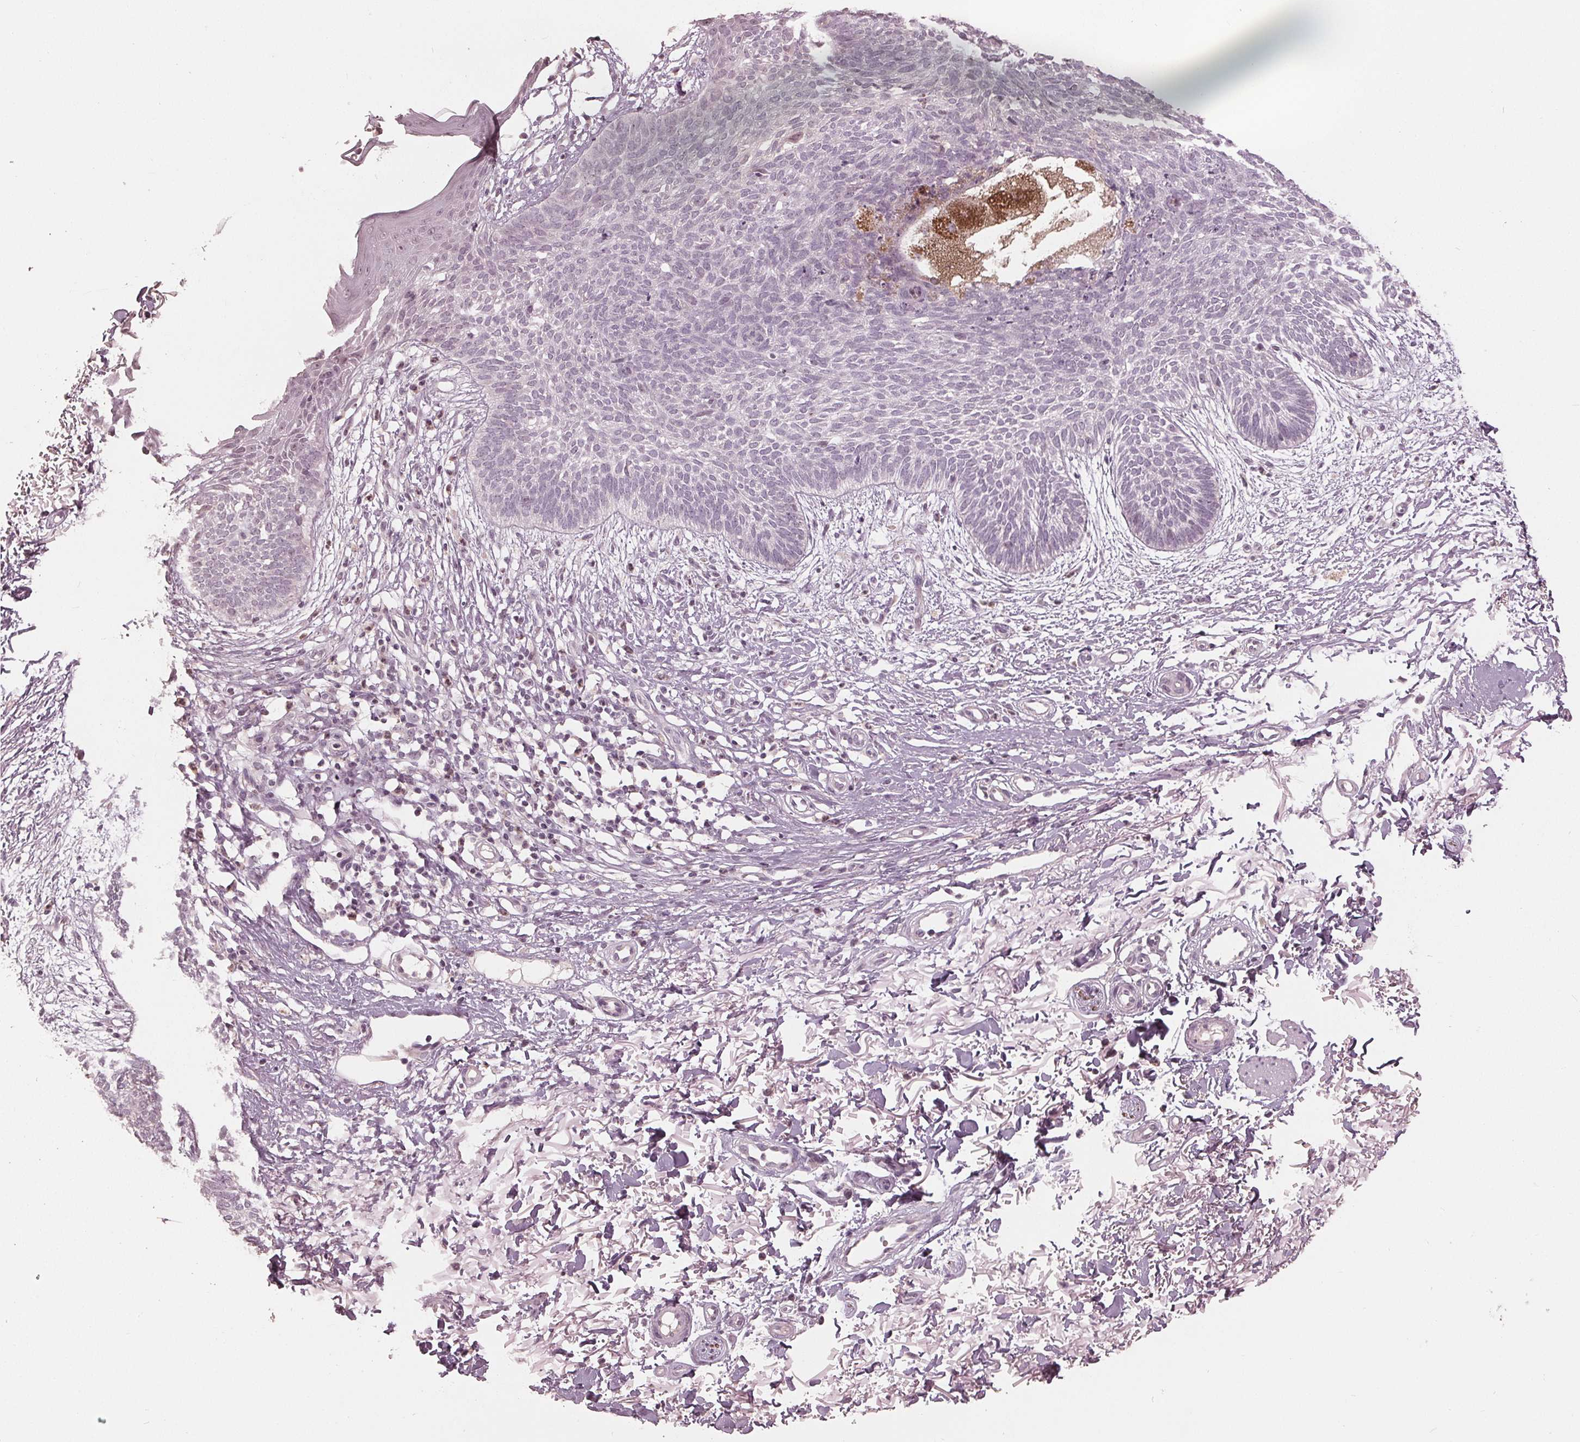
{"staining": {"intensity": "negative", "quantity": "none", "location": "none"}, "tissue": "skin cancer", "cell_type": "Tumor cells", "image_type": "cancer", "snomed": [{"axis": "morphology", "description": "Basal cell carcinoma"}, {"axis": "topography", "description": "Skin"}], "caption": "A histopathology image of skin basal cell carcinoma stained for a protein reveals no brown staining in tumor cells.", "gene": "ADPRHL1", "patient": {"sex": "female", "age": 84}}